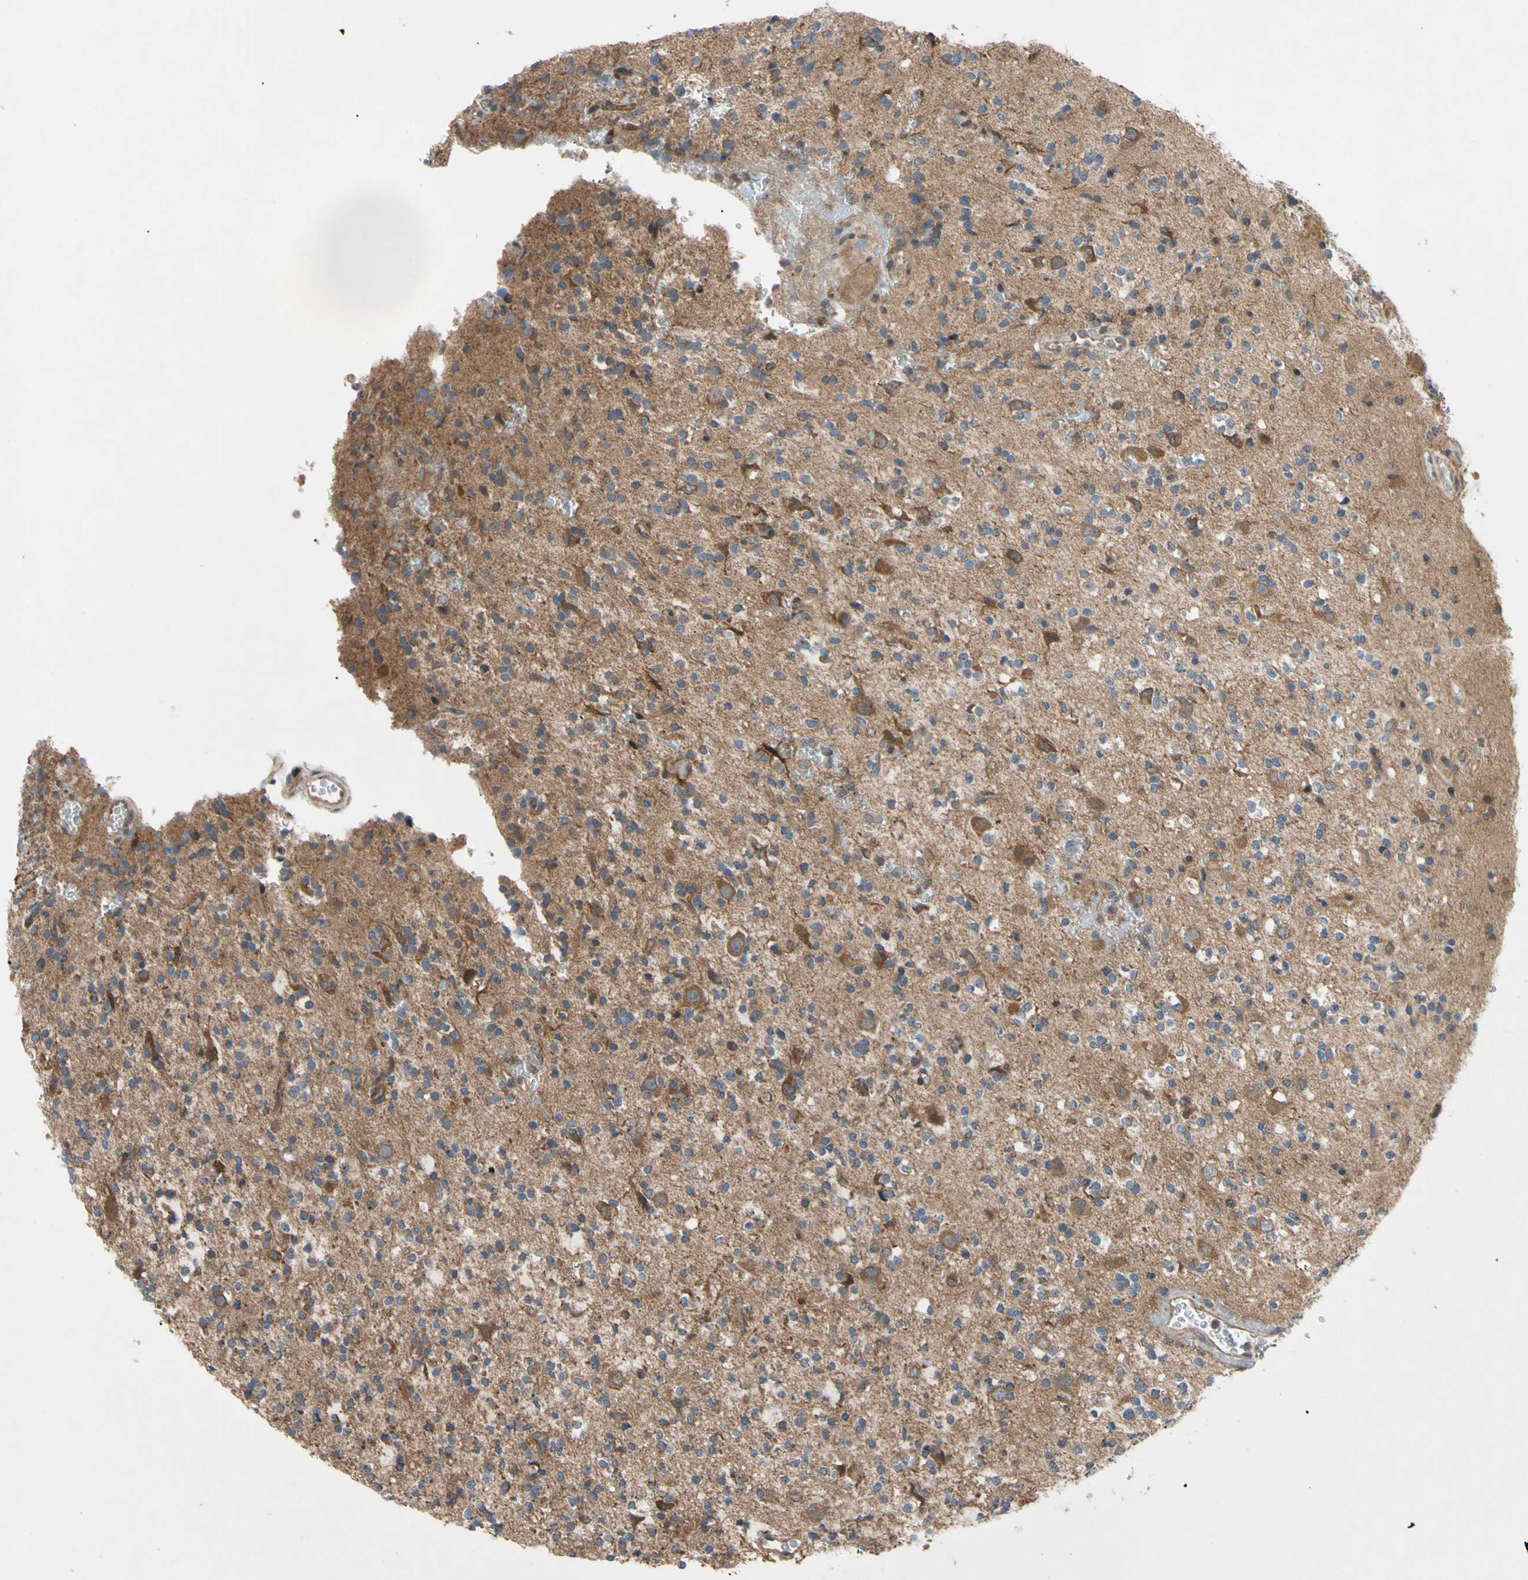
{"staining": {"intensity": "moderate", "quantity": ">75%", "location": "cytoplasmic/membranous"}, "tissue": "glioma", "cell_type": "Tumor cells", "image_type": "cancer", "snomed": [{"axis": "morphology", "description": "Glioma, malignant, High grade"}, {"axis": "topography", "description": "Brain"}], "caption": "The image reveals staining of glioma, revealing moderate cytoplasmic/membranous protein staining (brown color) within tumor cells.", "gene": "SVIL", "patient": {"sex": "male", "age": 47}}